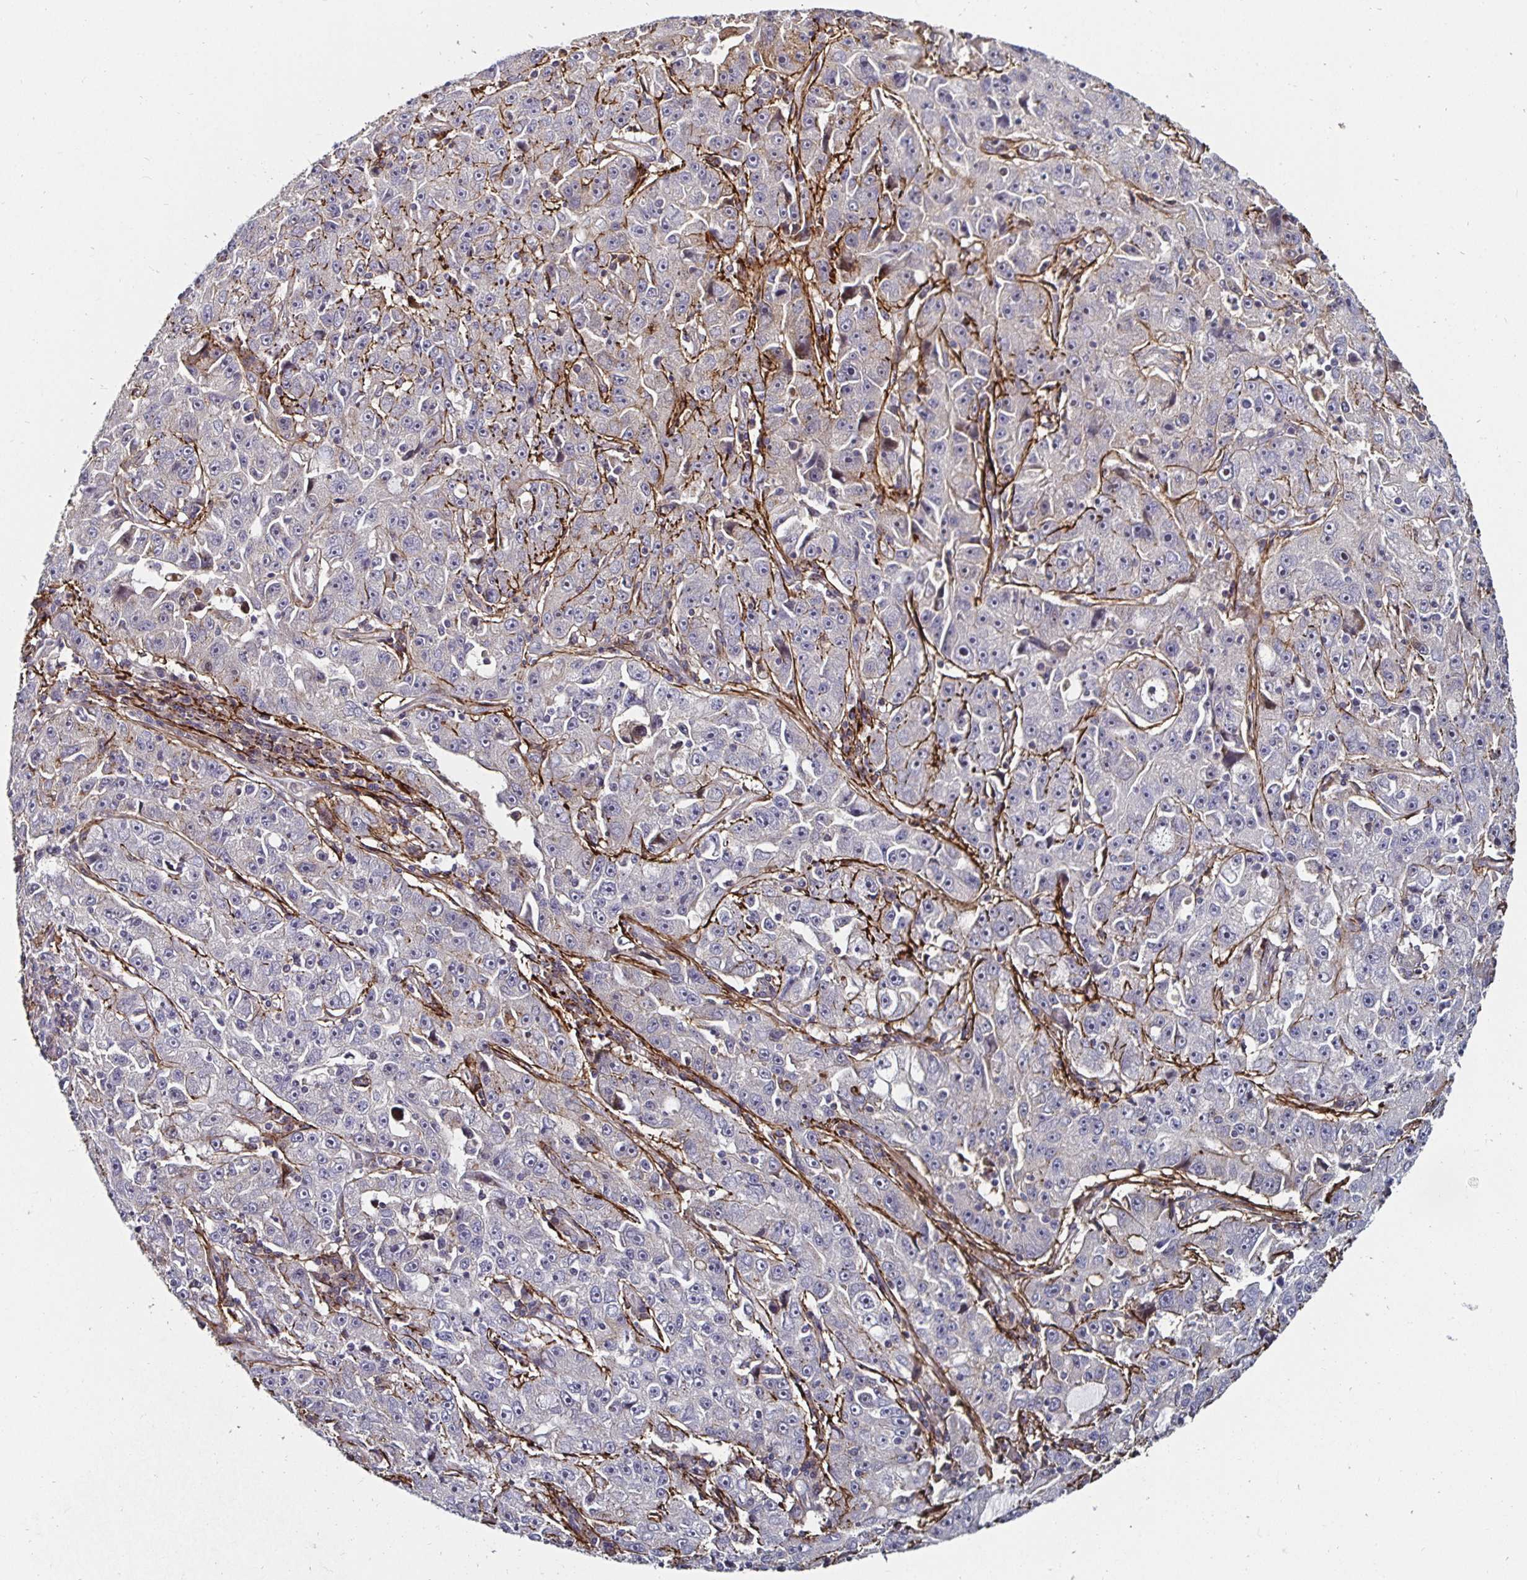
{"staining": {"intensity": "negative", "quantity": "none", "location": "none"}, "tissue": "lung cancer", "cell_type": "Tumor cells", "image_type": "cancer", "snomed": [{"axis": "morphology", "description": "Normal morphology"}, {"axis": "morphology", "description": "Adenocarcinoma, NOS"}, {"axis": "topography", "description": "Lymph node"}, {"axis": "topography", "description": "Lung"}], "caption": "A high-resolution image shows IHC staining of lung cancer, which displays no significant staining in tumor cells. (DAB (3,3'-diaminobenzidine) IHC with hematoxylin counter stain).", "gene": "GJA4", "patient": {"sex": "female", "age": 57}}